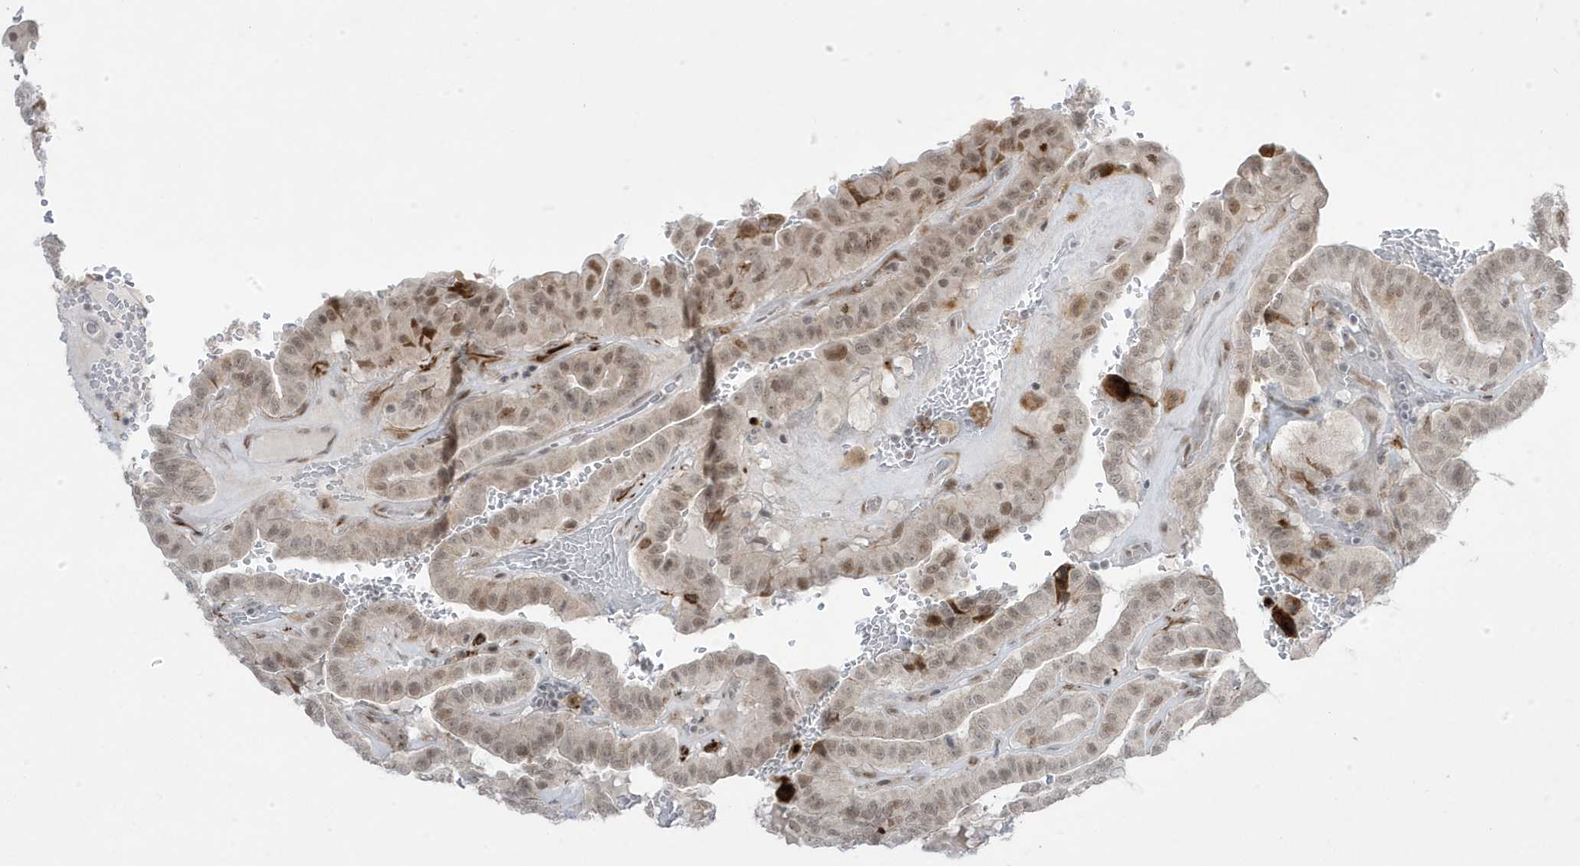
{"staining": {"intensity": "moderate", "quantity": ">75%", "location": "nuclear"}, "tissue": "thyroid cancer", "cell_type": "Tumor cells", "image_type": "cancer", "snomed": [{"axis": "morphology", "description": "Papillary adenocarcinoma, NOS"}, {"axis": "topography", "description": "Thyroid gland"}], "caption": "Brown immunohistochemical staining in human thyroid cancer exhibits moderate nuclear expression in about >75% of tumor cells.", "gene": "ADAMTSL3", "patient": {"sex": "male", "age": 77}}